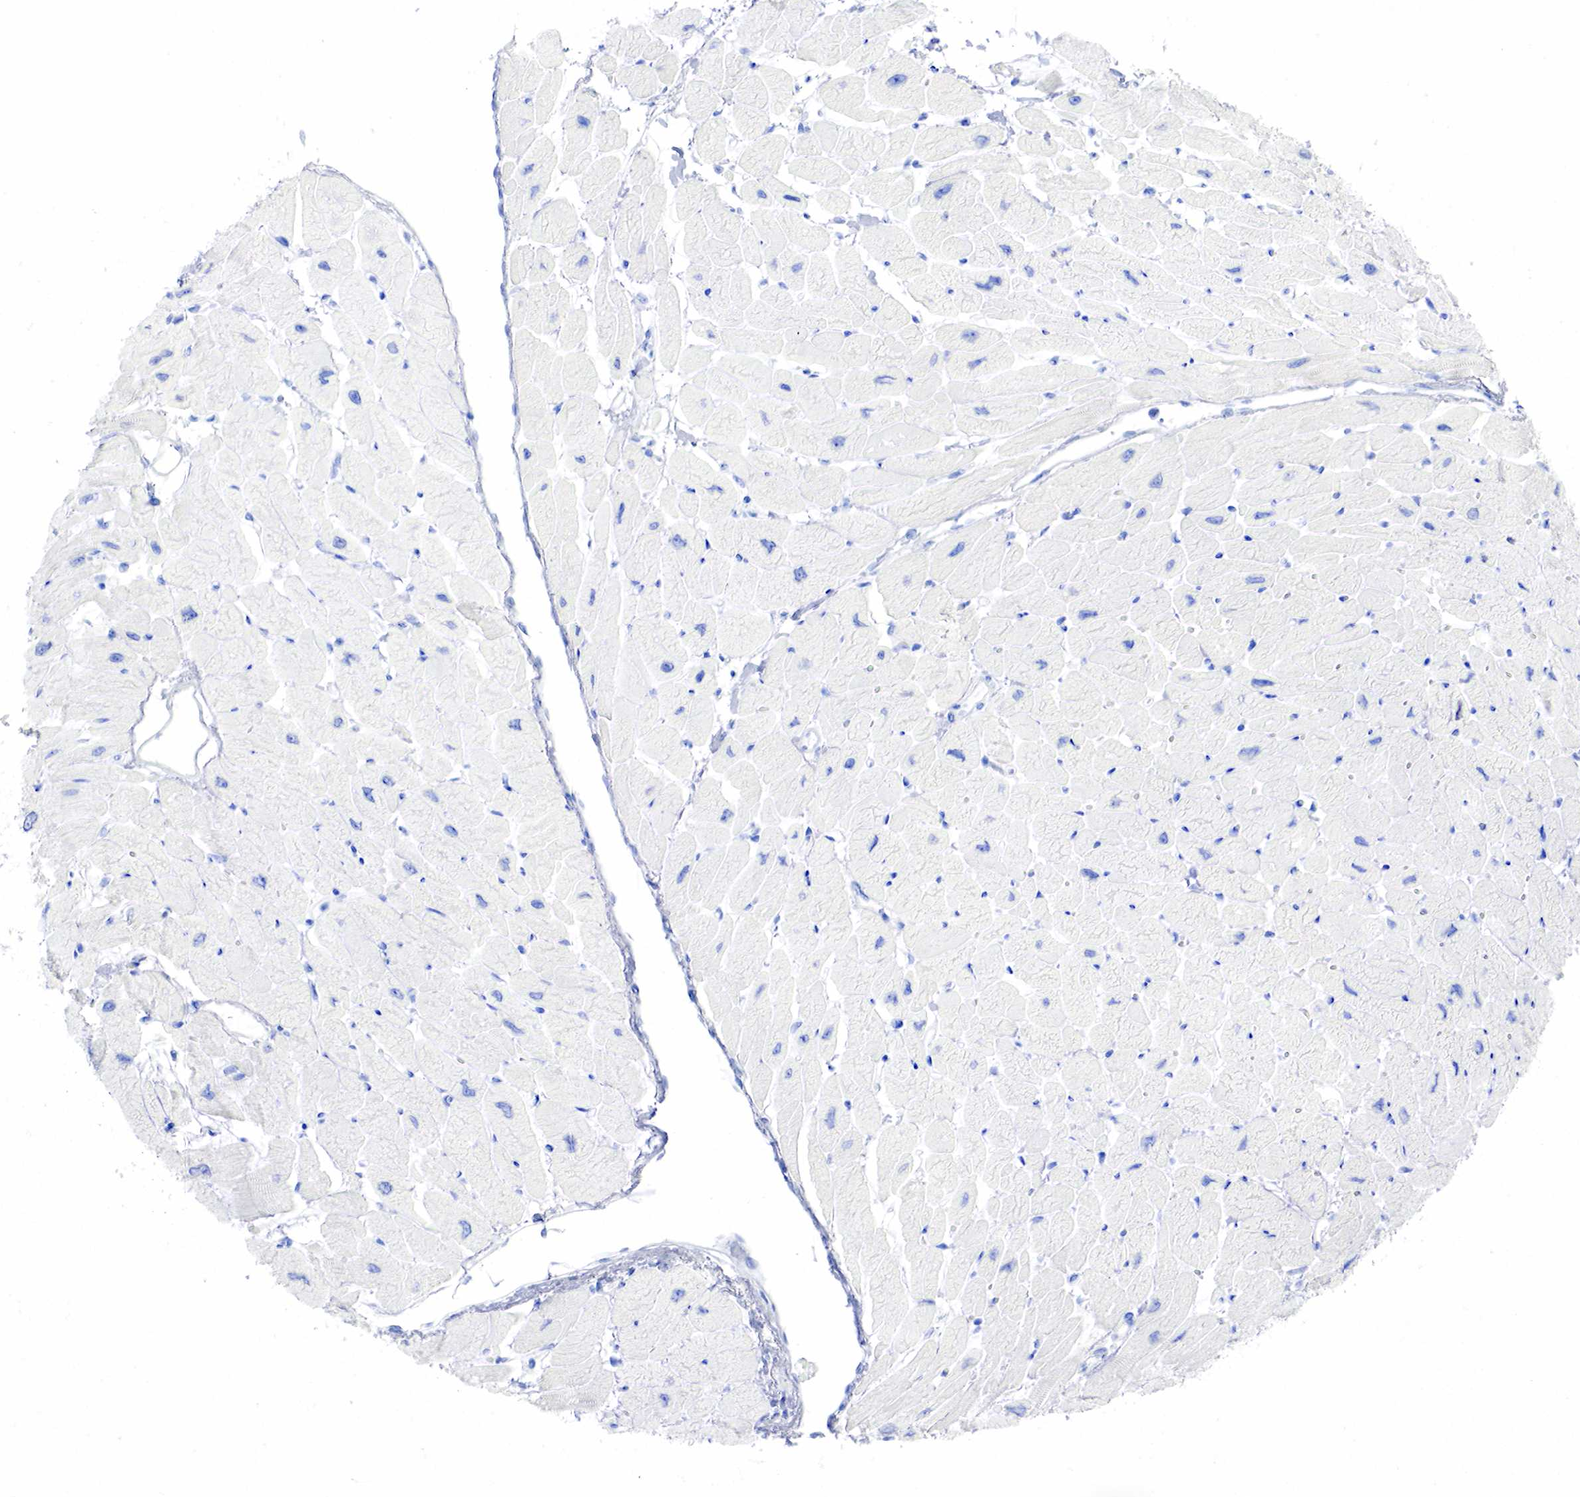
{"staining": {"intensity": "negative", "quantity": "none", "location": "none"}, "tissue": "heart muscle", "cell_type": "Cardiomyocytes", "image_type": "normal", "snomed": [{"axis": "morphology", "description": "Normal tissue, NOS"}, {"axis": "topography", "description": "Heart"}], "caption": "Cardiomyocytes show no significant protein positivity in unremarkable heart muscle.", "gene": "INHA", "patient": {"sex": "female", "age": 54}}